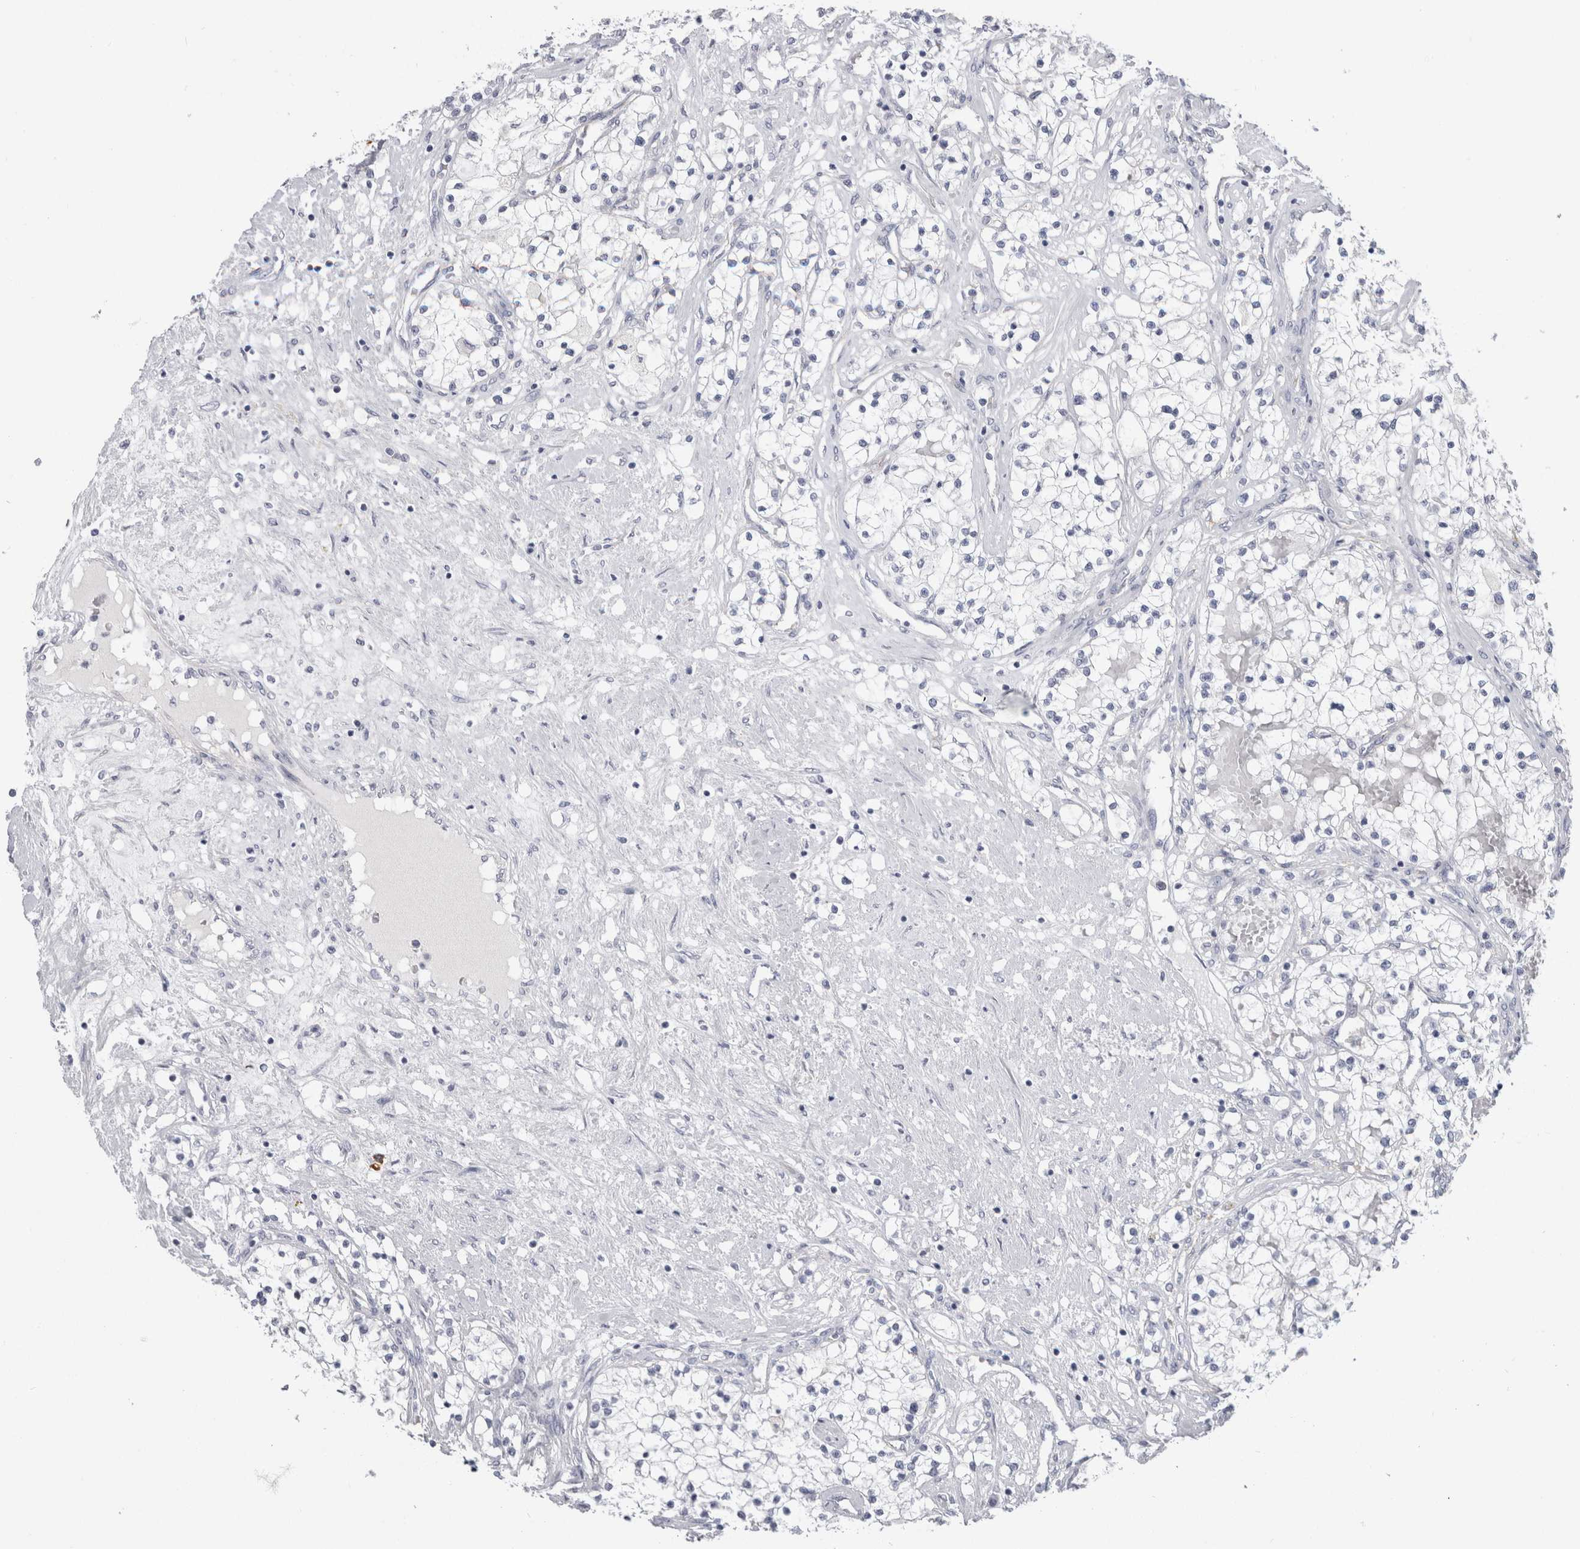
{"staining": {"intensity": "negative", "quantity": "none", "location": "none"}, "tissue": "renal cancer", "cell_type": "Tumor cells", "image_type": "cancer", "snomed": [{"axis": "morphology", "description": "Adenocarcinoma, NOS"}, {"axis": "topography", "description": "Kidney"}], "caption": "Photomicrograph shows no protein expression in tumor cells of adenocarcinoma (renal) tissue.", "gene": "CDH17", "patient": {"sex": "male", "age": 68}}